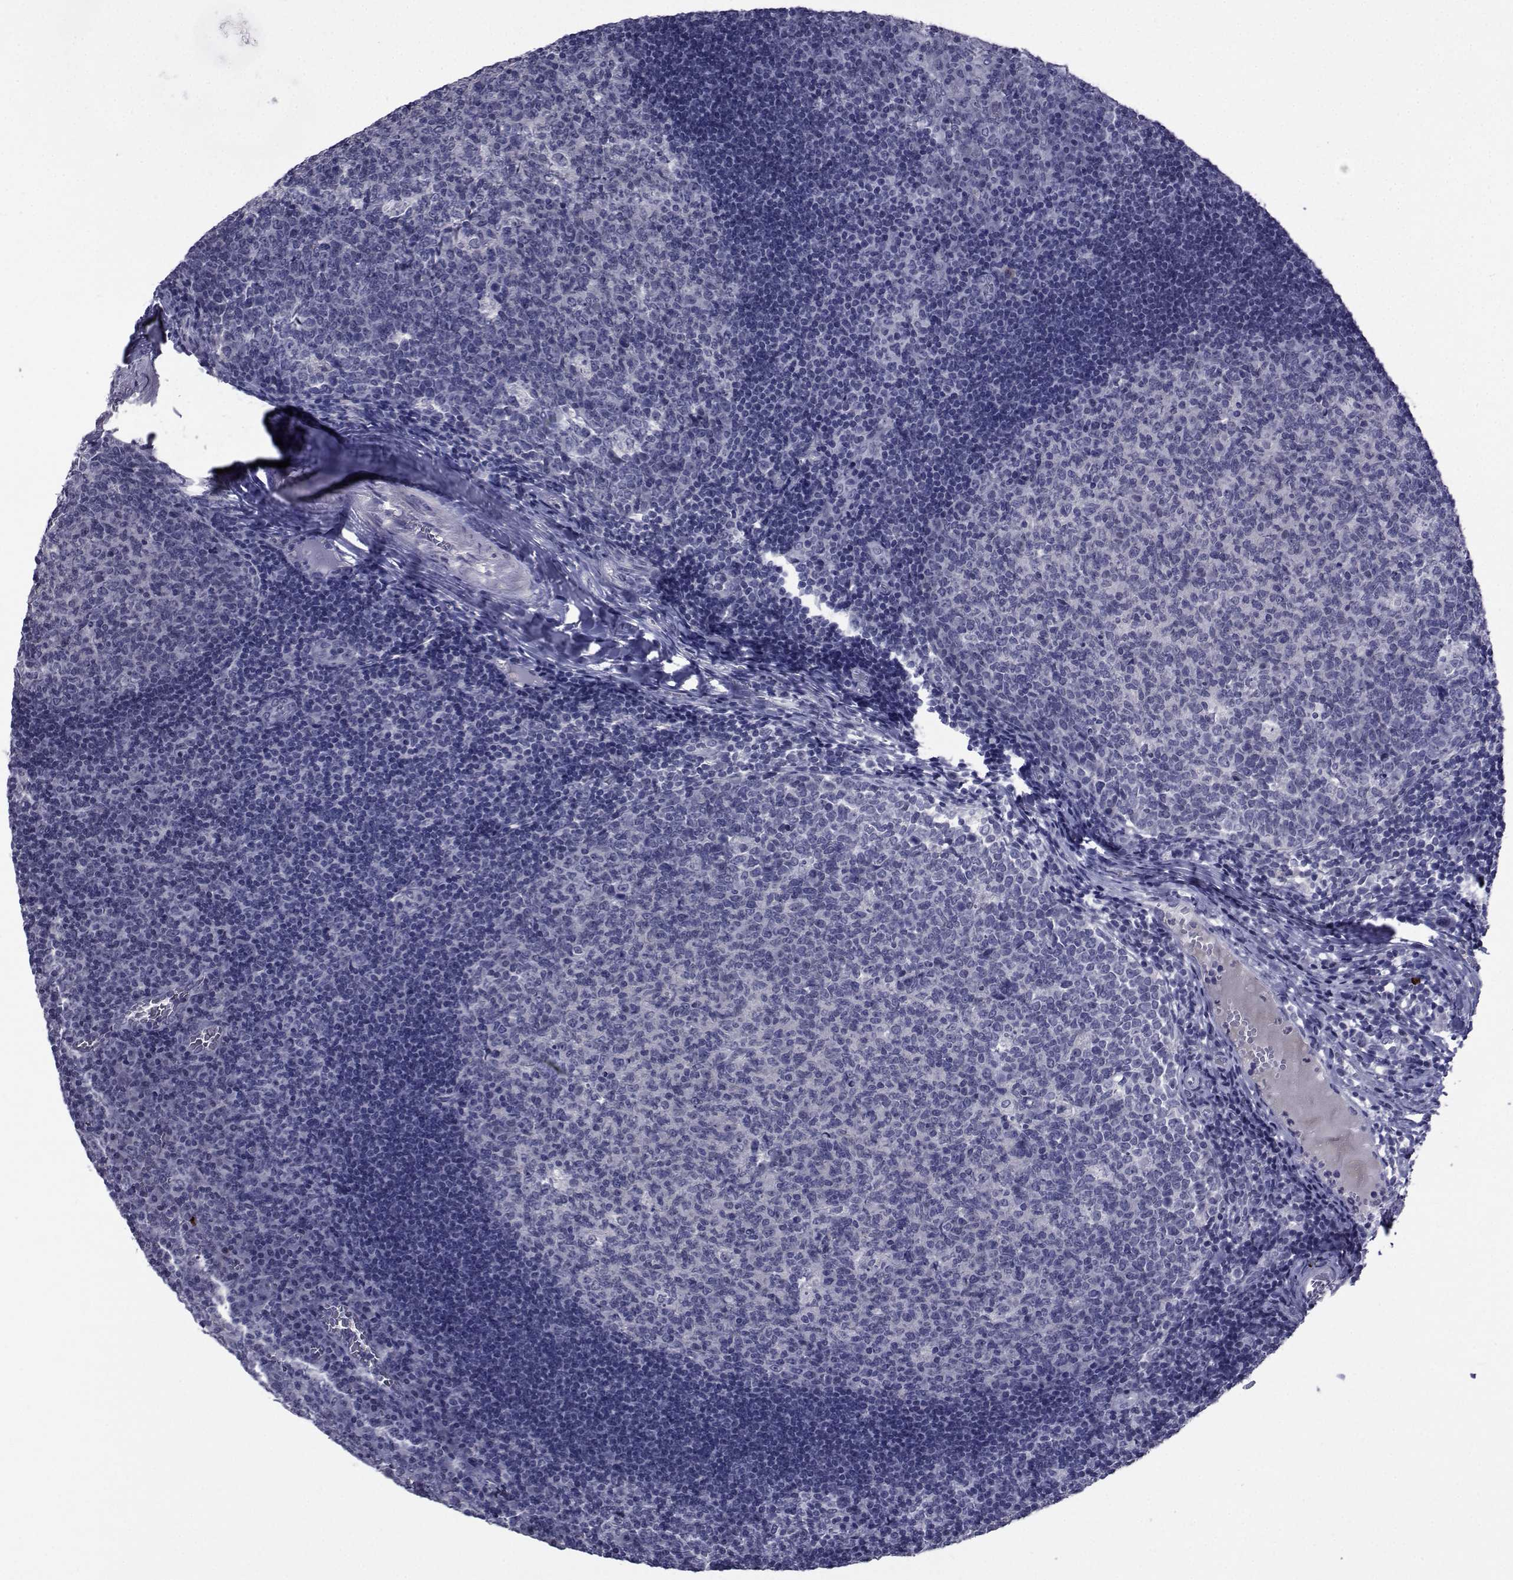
{"staining": {"intensity": "negative", "quantity": "none", "location": "none"}, "tissue": "tonsil", "cell_type": "Germinal center cells", "image_type": "normal", "snomed": [{"axis": "morphology", "description": "Normal tissue, NOS"}, {"axis": "topography", "description": "Tonsil"}], "caption": "Germinal center cells show no significant staining in unremarkable tonsil. (DAB IHC, high magnification).", "gene": "SEMA5B", "patient": {"sex": "female", "age": 13}}